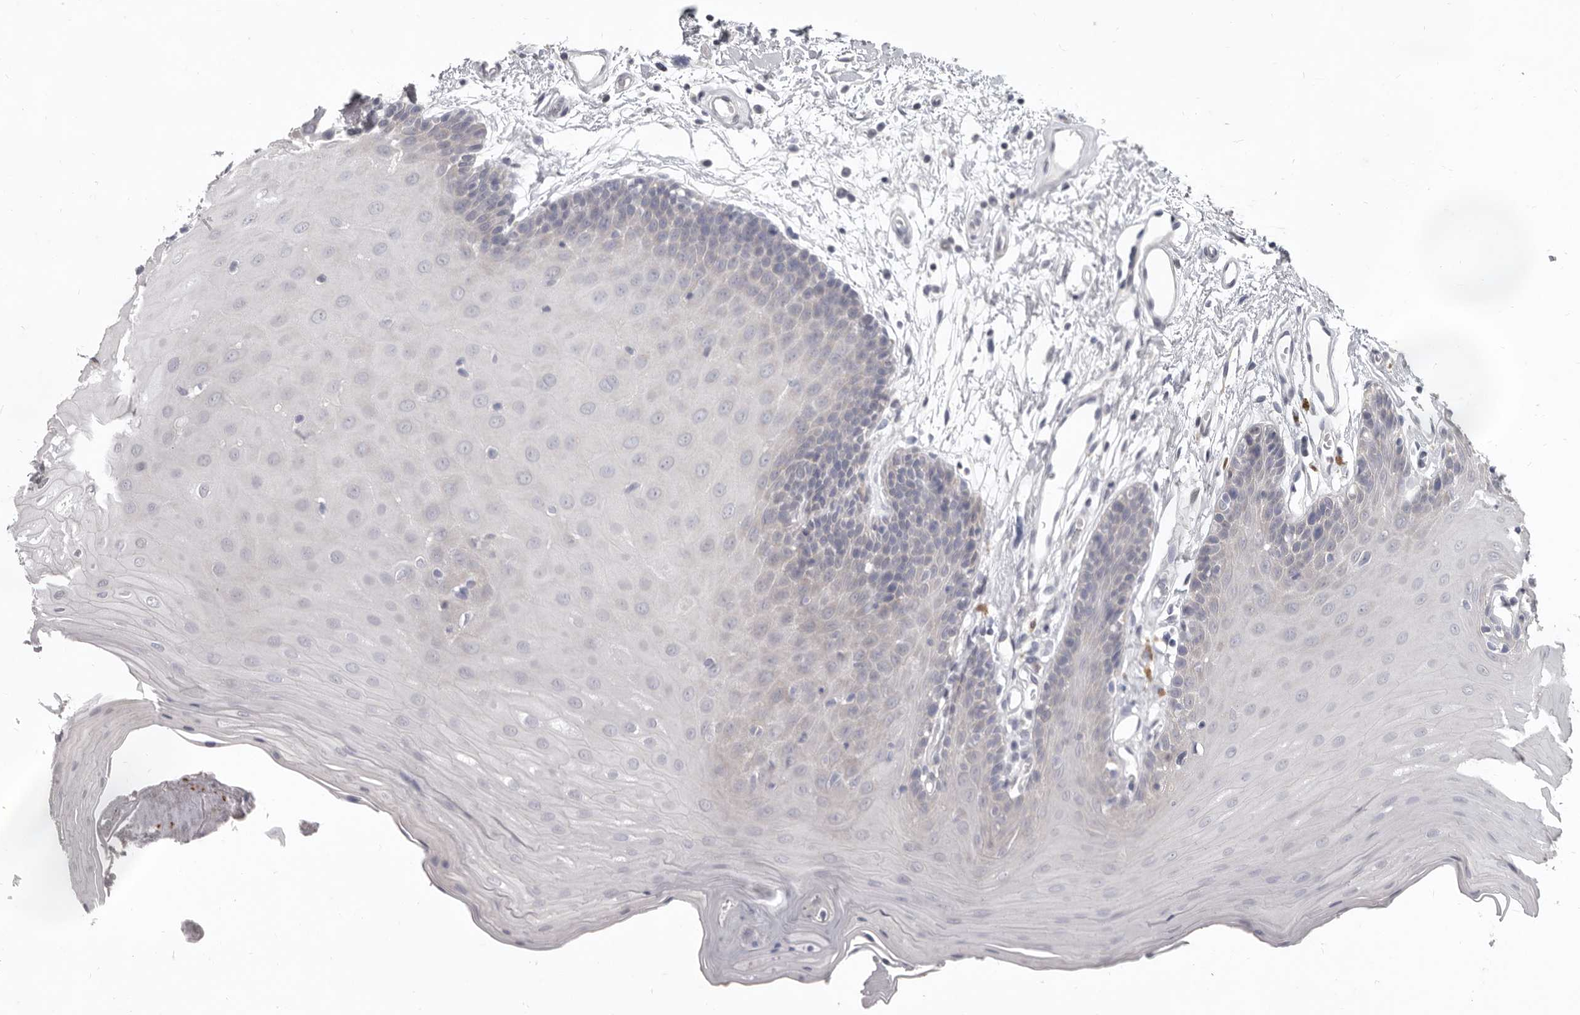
{"staining": {"intensity": "weak", "quantity": "<25%", "location": "cytoplasmic/membranous"}, "tissue": "oral mucosa", "cell_type": "Squamous epithelial cells", "image_type": "normal", "snomed": [{"axis": "morphology", "description": "Normal tissue, NOS"}, {"axis": "morphology", "description": "Squamous cell carcinoma, NOS"}, {"axis": "topography", "description": "Skeletal muscle"}, {"axis": "topography", "description": "Oral tissue"}, {"axis": "topography", "description": "Salivary gland"}, {"axis": "topography", "description": "Head-Neck"}], "caption": "This is an IHC micrograph of normal human oral mucosa. There is no positivity in squamous epithelial cells.", "gene": "GSK3B", "patient": {"sex": "male", "age": 54}}